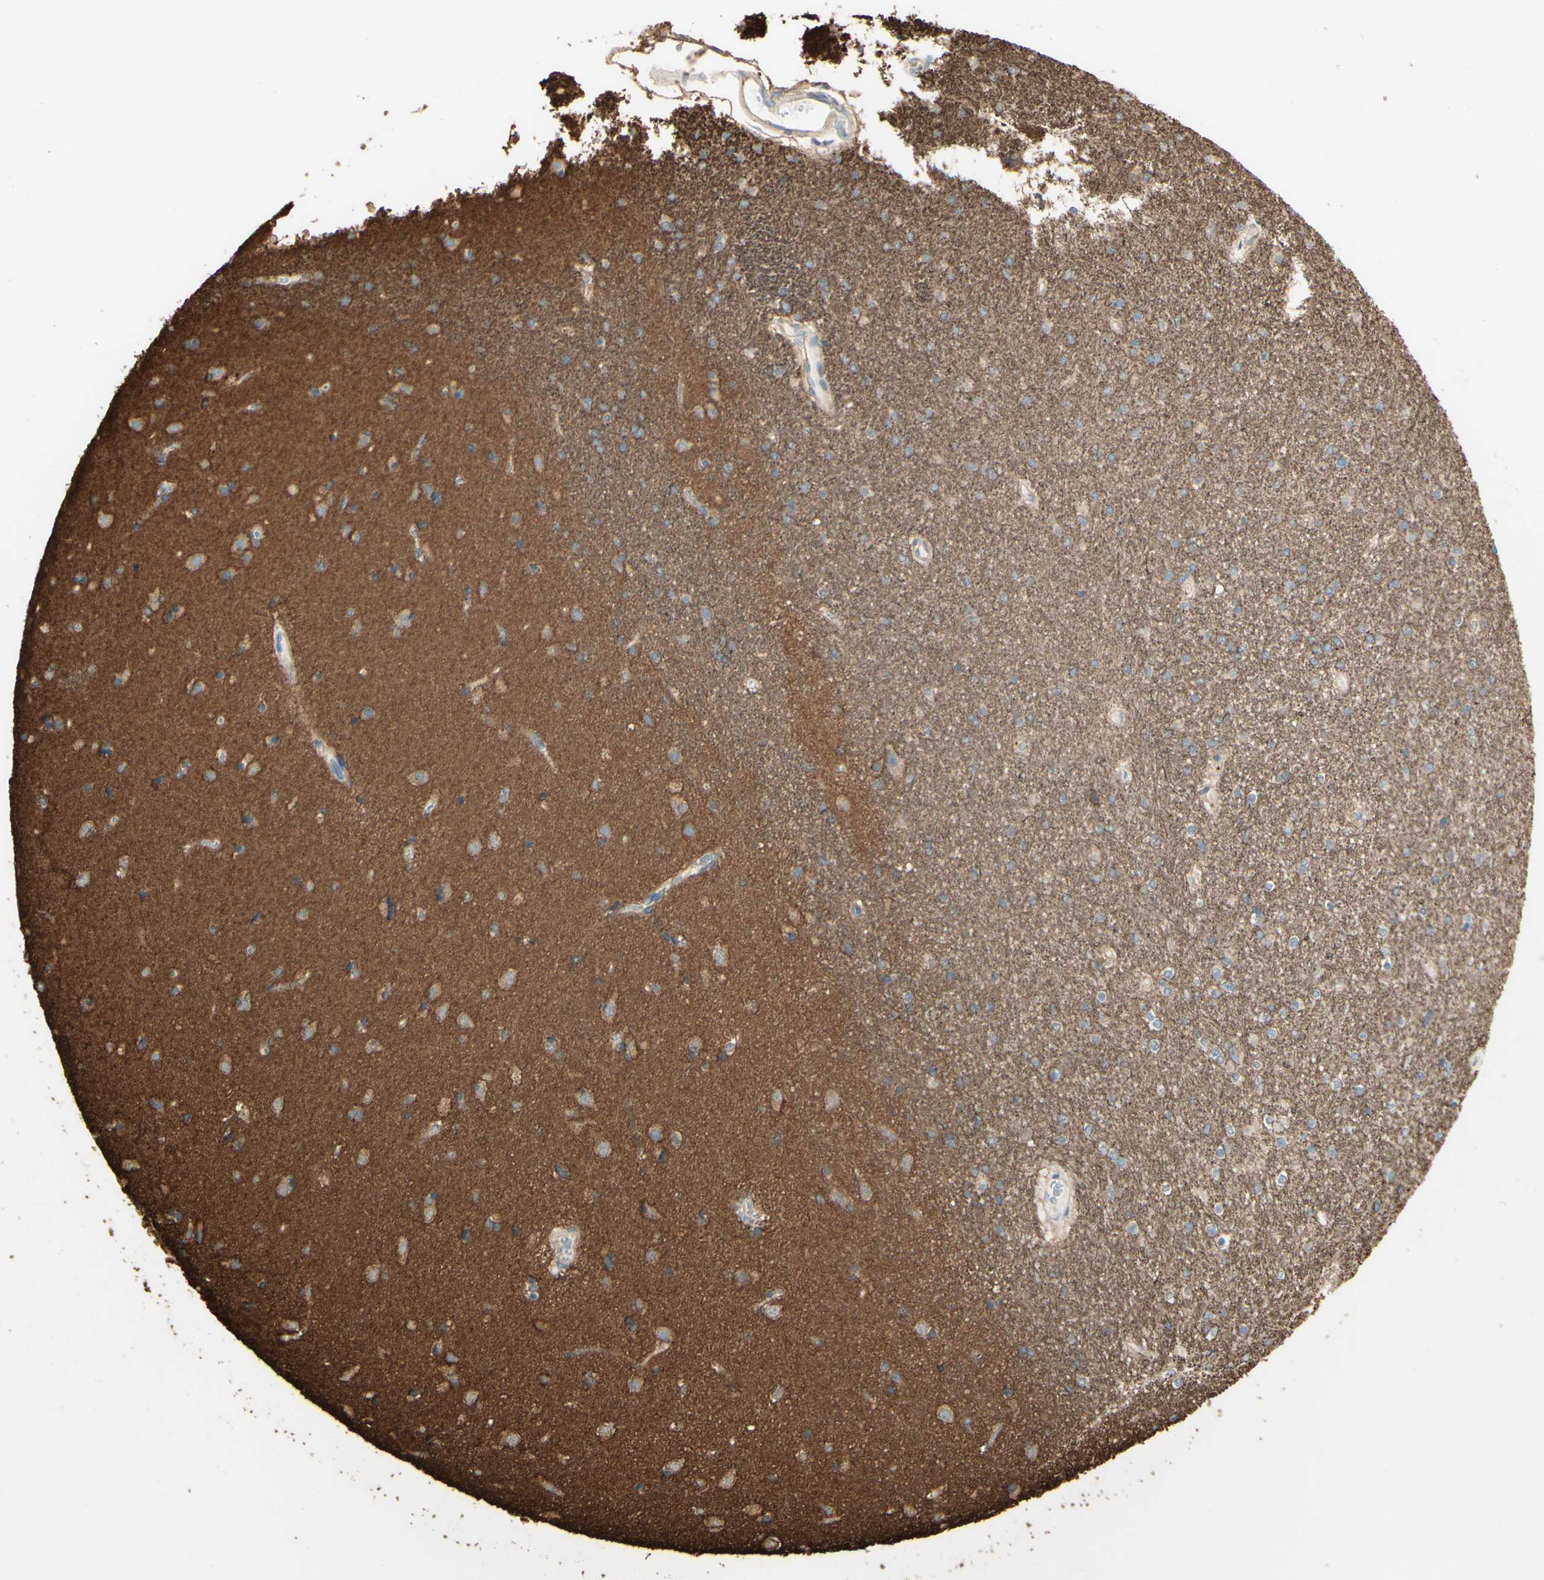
{"staining": {"intensity": "negative", "quantity": "none", "location": "none"}, "tissue": "caudate", "cell_type": "Glial cells", "image_type": "normal", "snomed": [{"axis": "morphology", "description": "Normal tissue, NOS"}, {"axis": "topography", "description": "Lateral ventricle wall"}], "caption": "Human caudate stained for a protein using immunohistochemistry demonstrates no staining in glial cells.", "gene": "RNF149", "patient": {"sex": "female", "age": 54}}